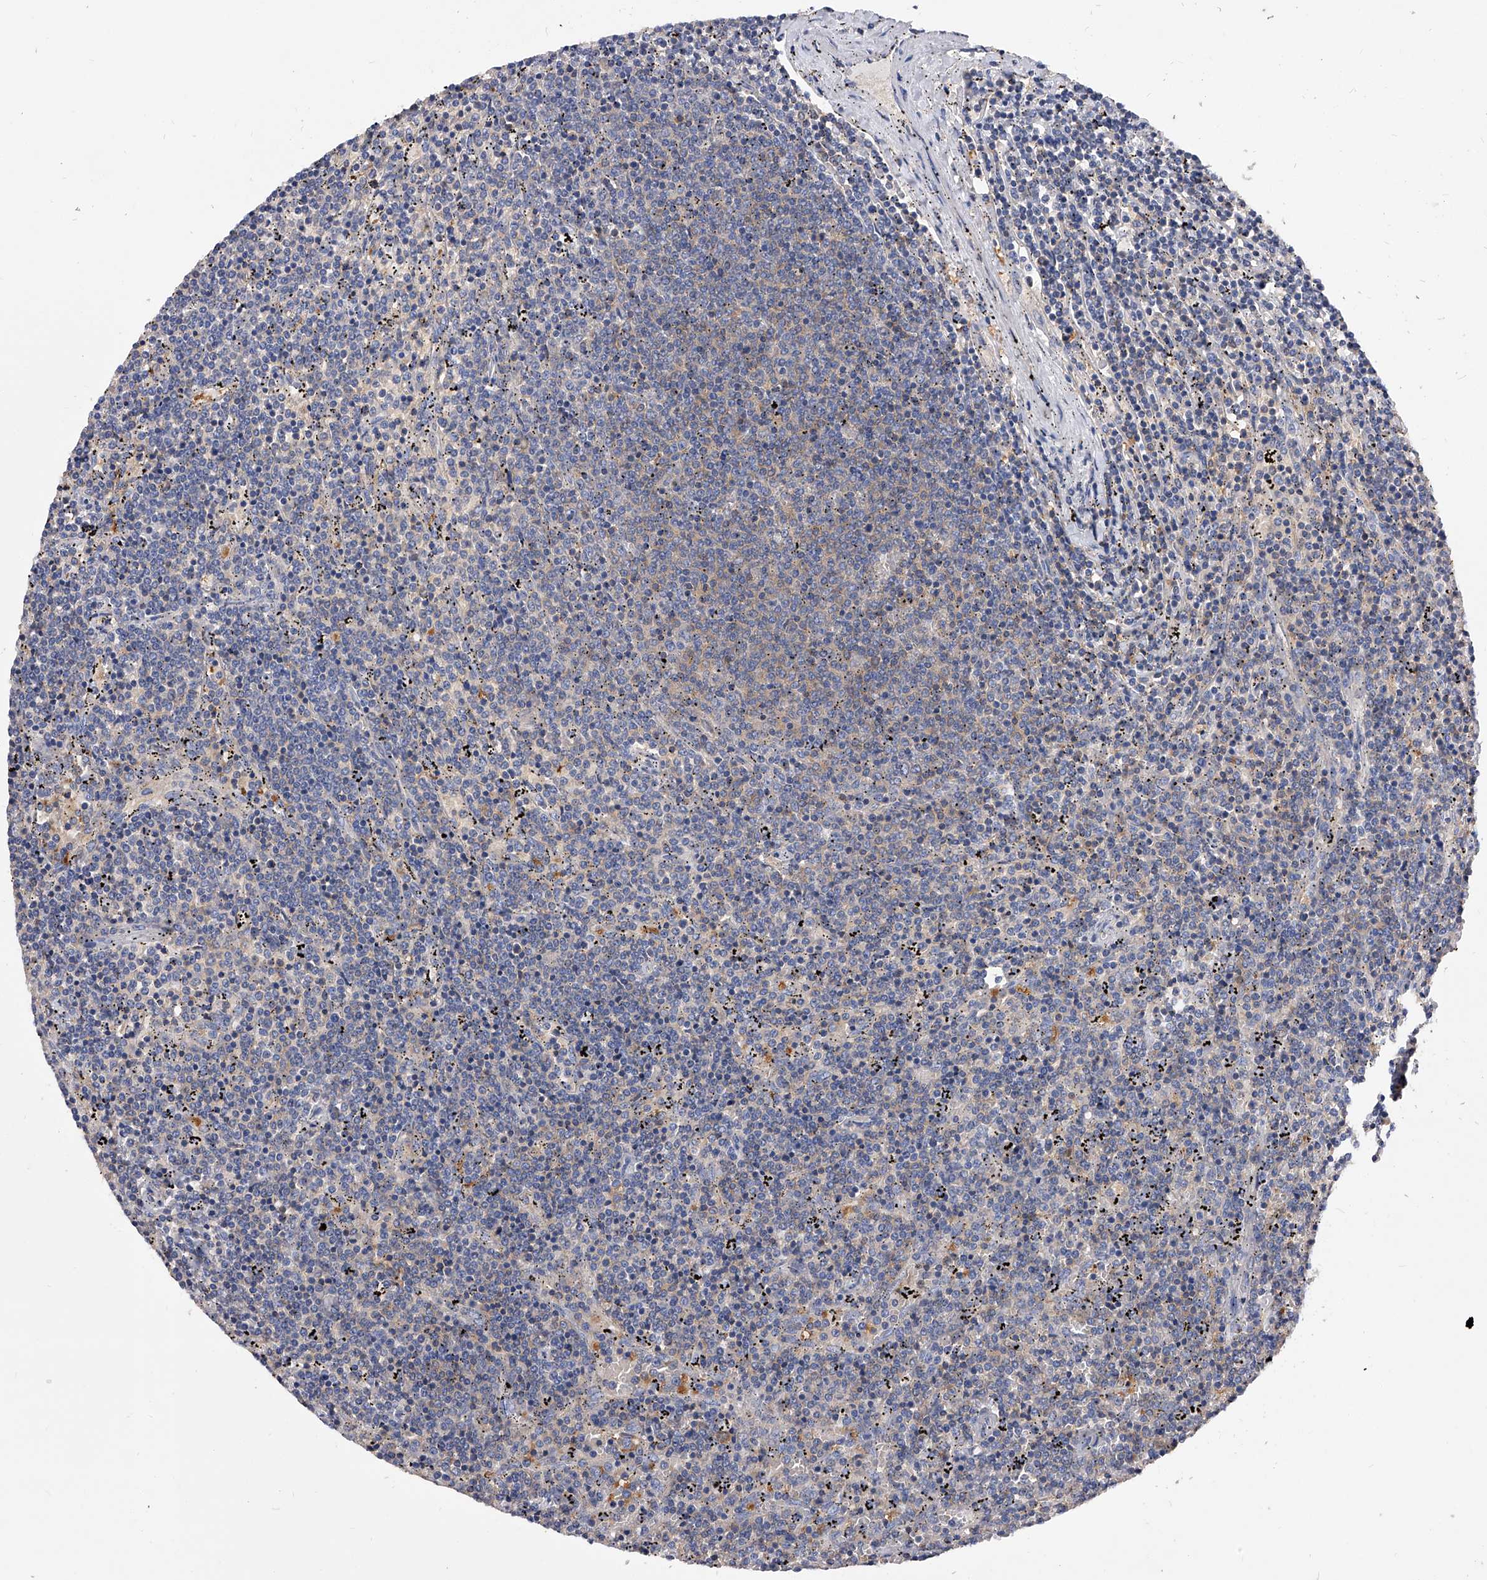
{"staining": {"intensity": "negative", "quantity": "none", "location": "none"}, "tissue": "lymphoma", "cell_type": "Tumor cells", "image_type": "cancer", "snomed": [{"axis": "morphology", "description": "Malignant lymphoma, non-Hodgkin's type, Low grade"}, {"axis": "topography", "description": "Spleen"}], "caption": "Immunohistochemistry (IHC) image of neoplastic tissue: lymphoma stained with DAB (3,3'-diaminobenzidine) reveals no significant protein positivity in tumor cells.", "gene": "APEH", "patient": {"sex": "female", "age": 50}}